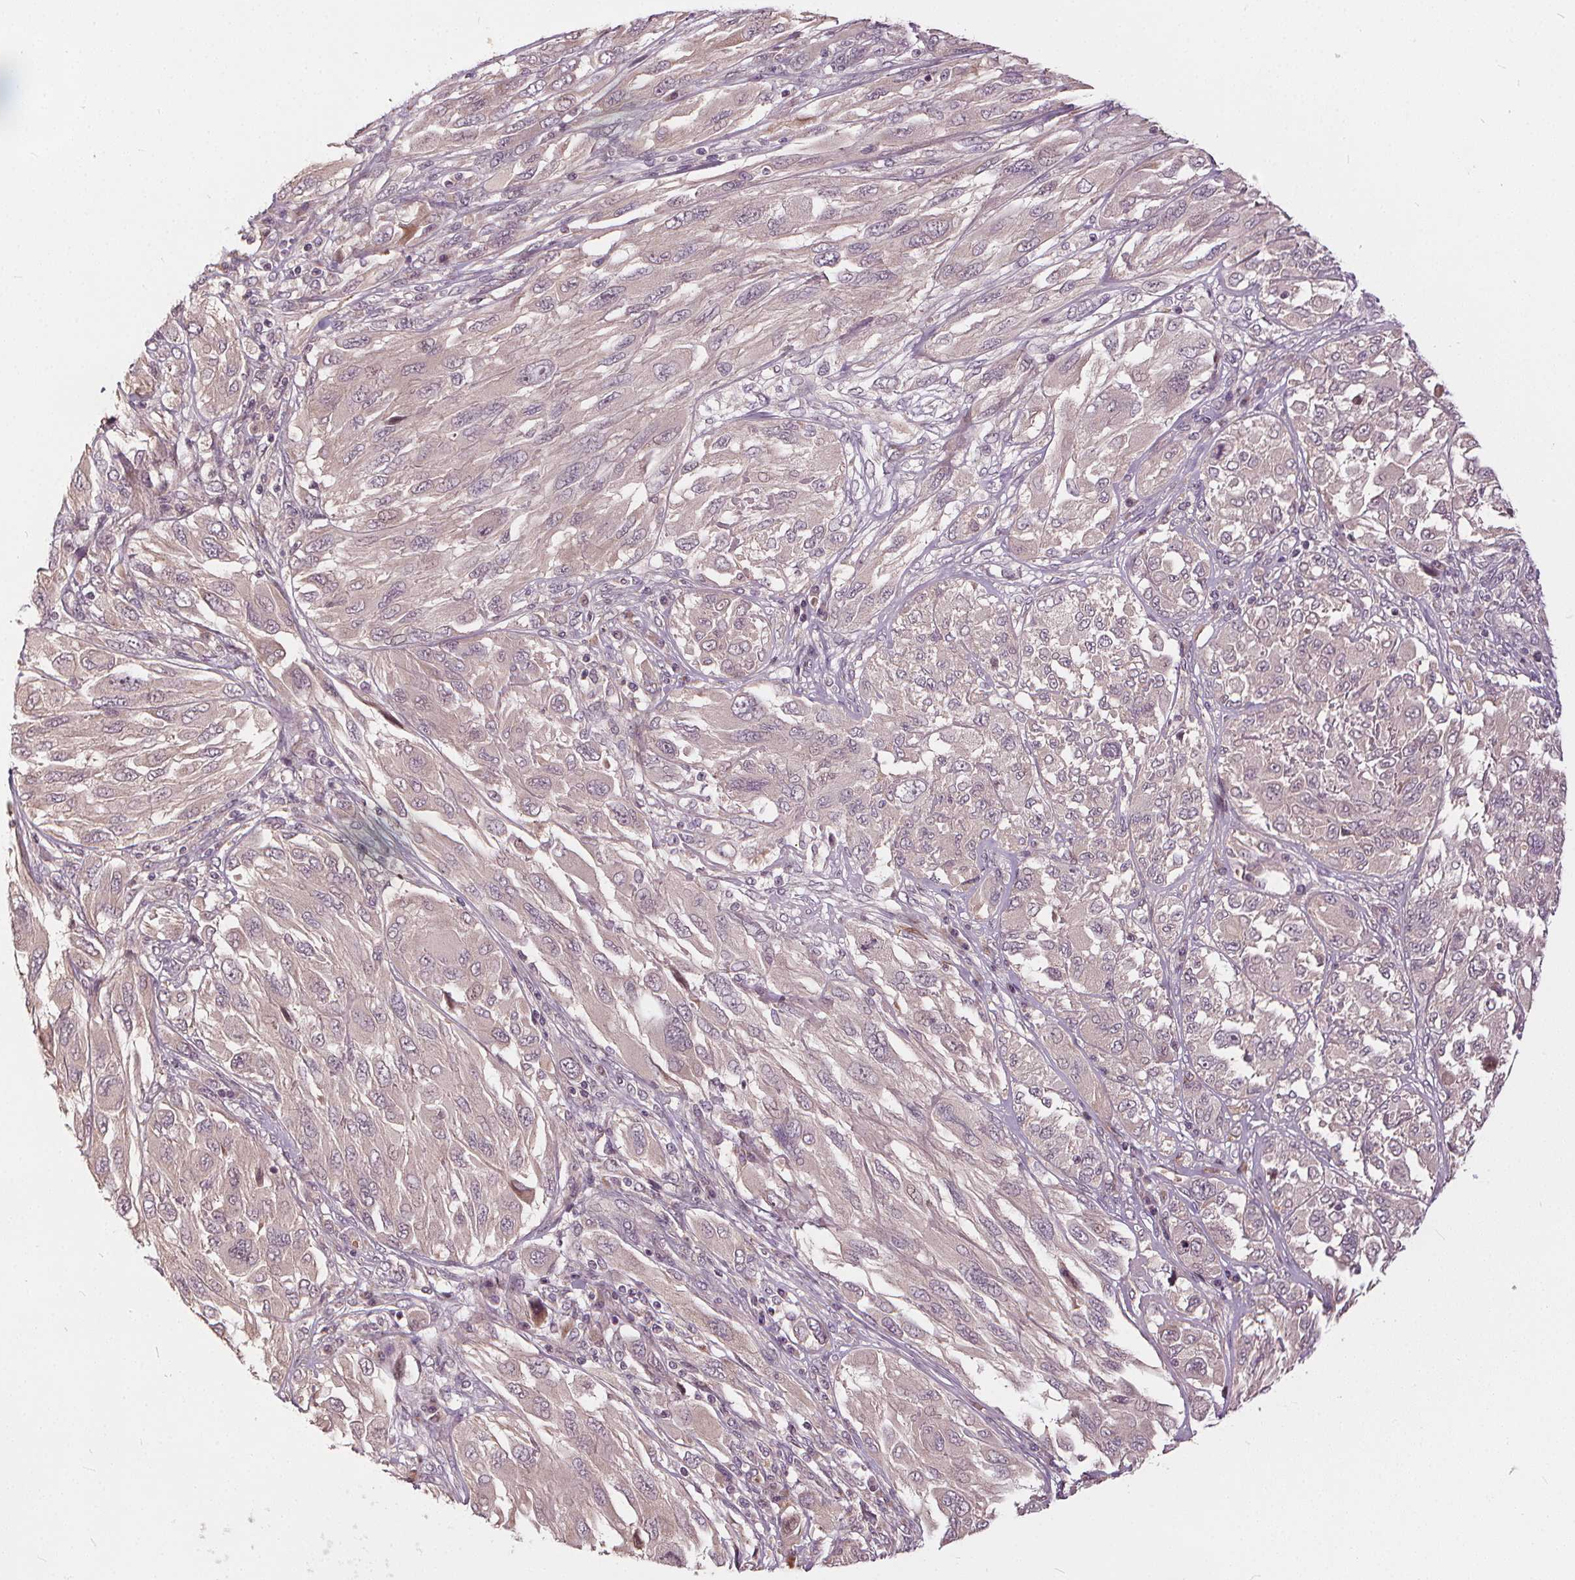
{"staining": {"intensity": "negative", "quantity": "none", "location": "none"}, "tissue": "melanoma", "cell_type": "Tumor cells", "image_type": "cancer", "snomed": [{"axis": "morphology", "description": "Malignant melanoma, NOS"}, {"axis": "topography", "description": "Skin"}], "caption": "DAB (3,3'-diaminobenzidine) immunohistochemical staining of human malignant melanoma displays no significant expression in tumor cells.", "gene": "IPO13", "patient": {"sex": "female", "age": 91}}